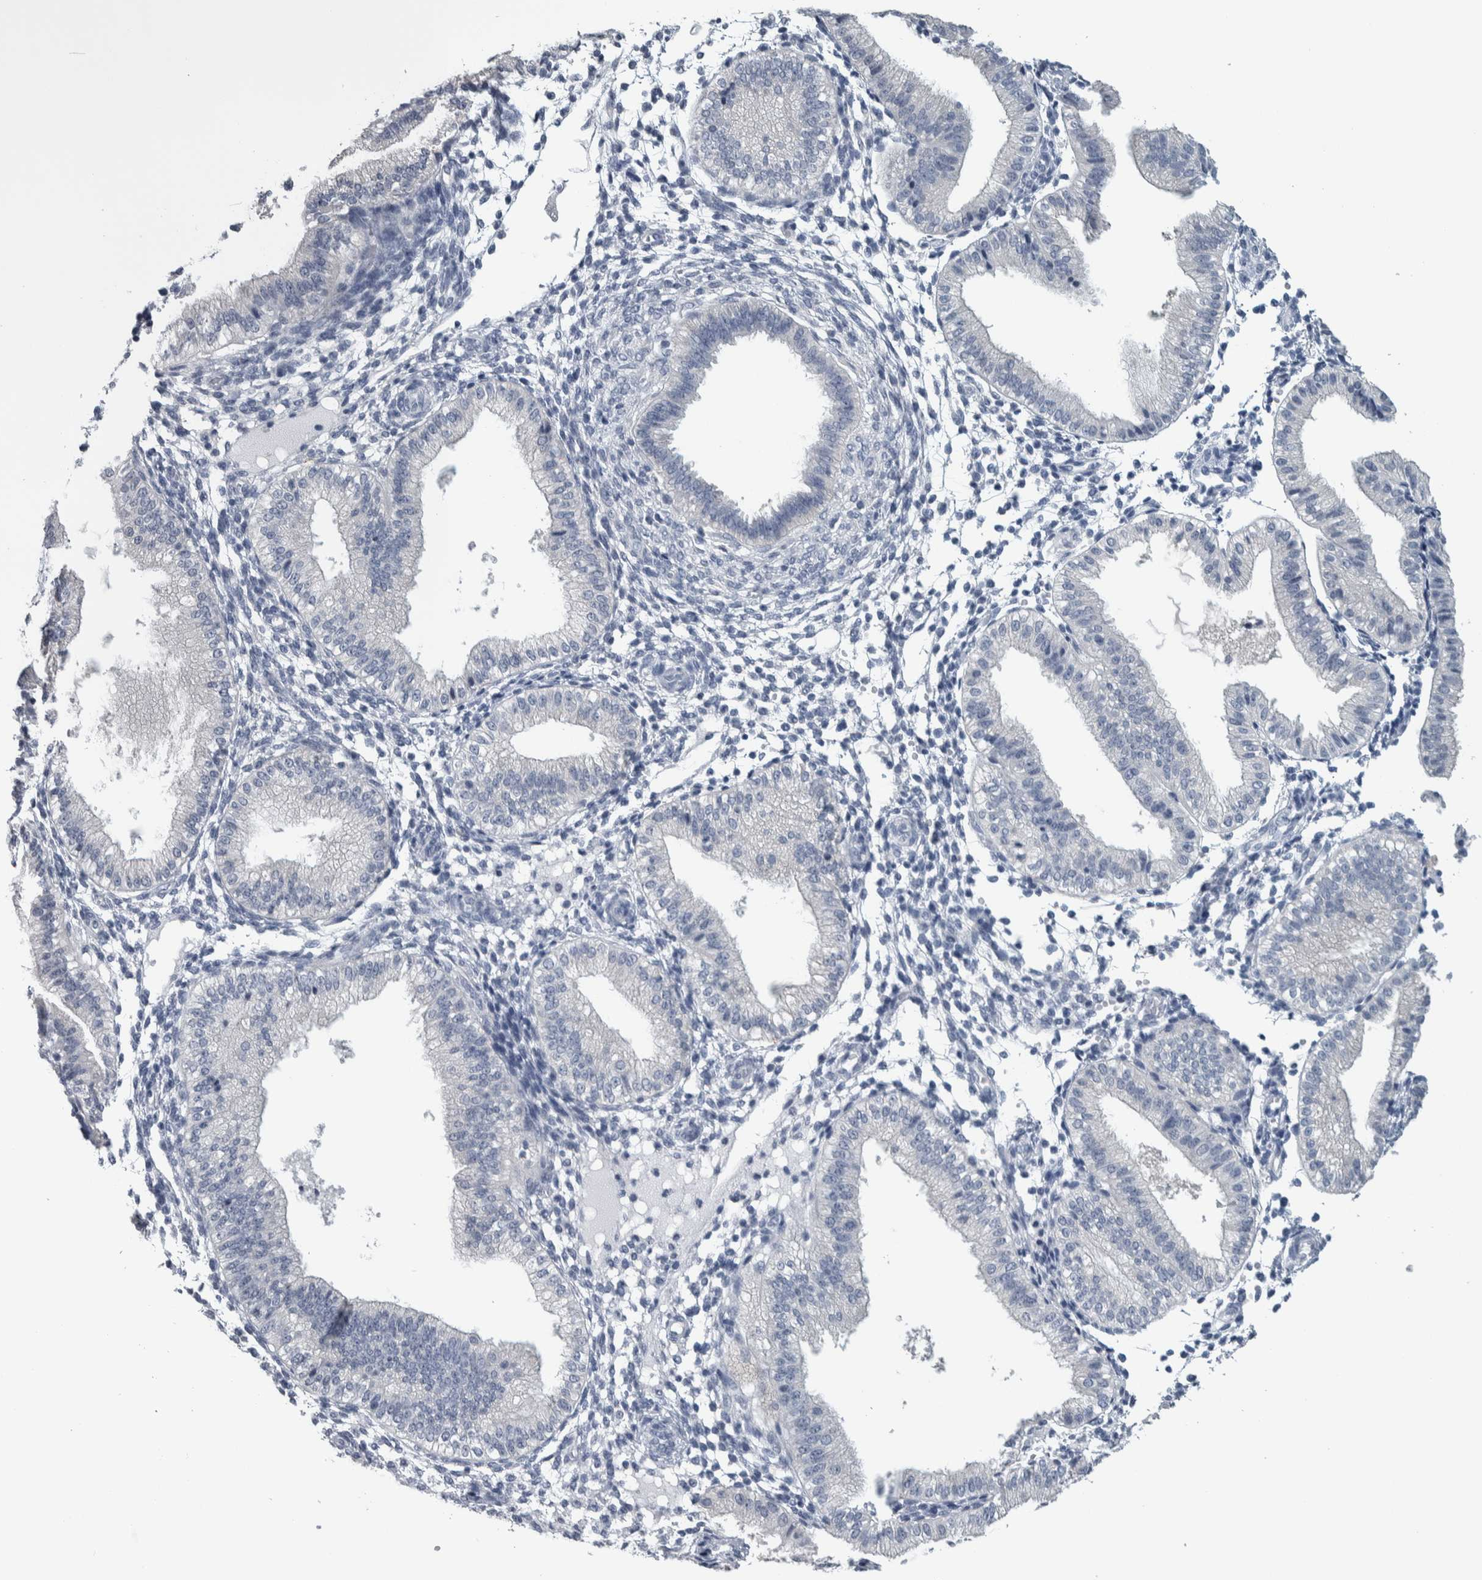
{"staining": {"intensity": "negative", "quantity": "none", "location": "none"}, "tissue": "endometrium", "cell_type": "Cells in endometrial stroma", "image_type": "normal", "snomed": [{"axis": "morphology", "description": "Normal tissue, NOS"}, {"axis": "topography", "description": "Endometrium"}], "caption": "Benign endometrium was stained to show a protein in brown. There is no significant expression in cells in endometrial stroma. (DAB immunohistochemistry, high magnification).", "gene": "CDH17", "patient": {"sex": "female", "age": 39}}